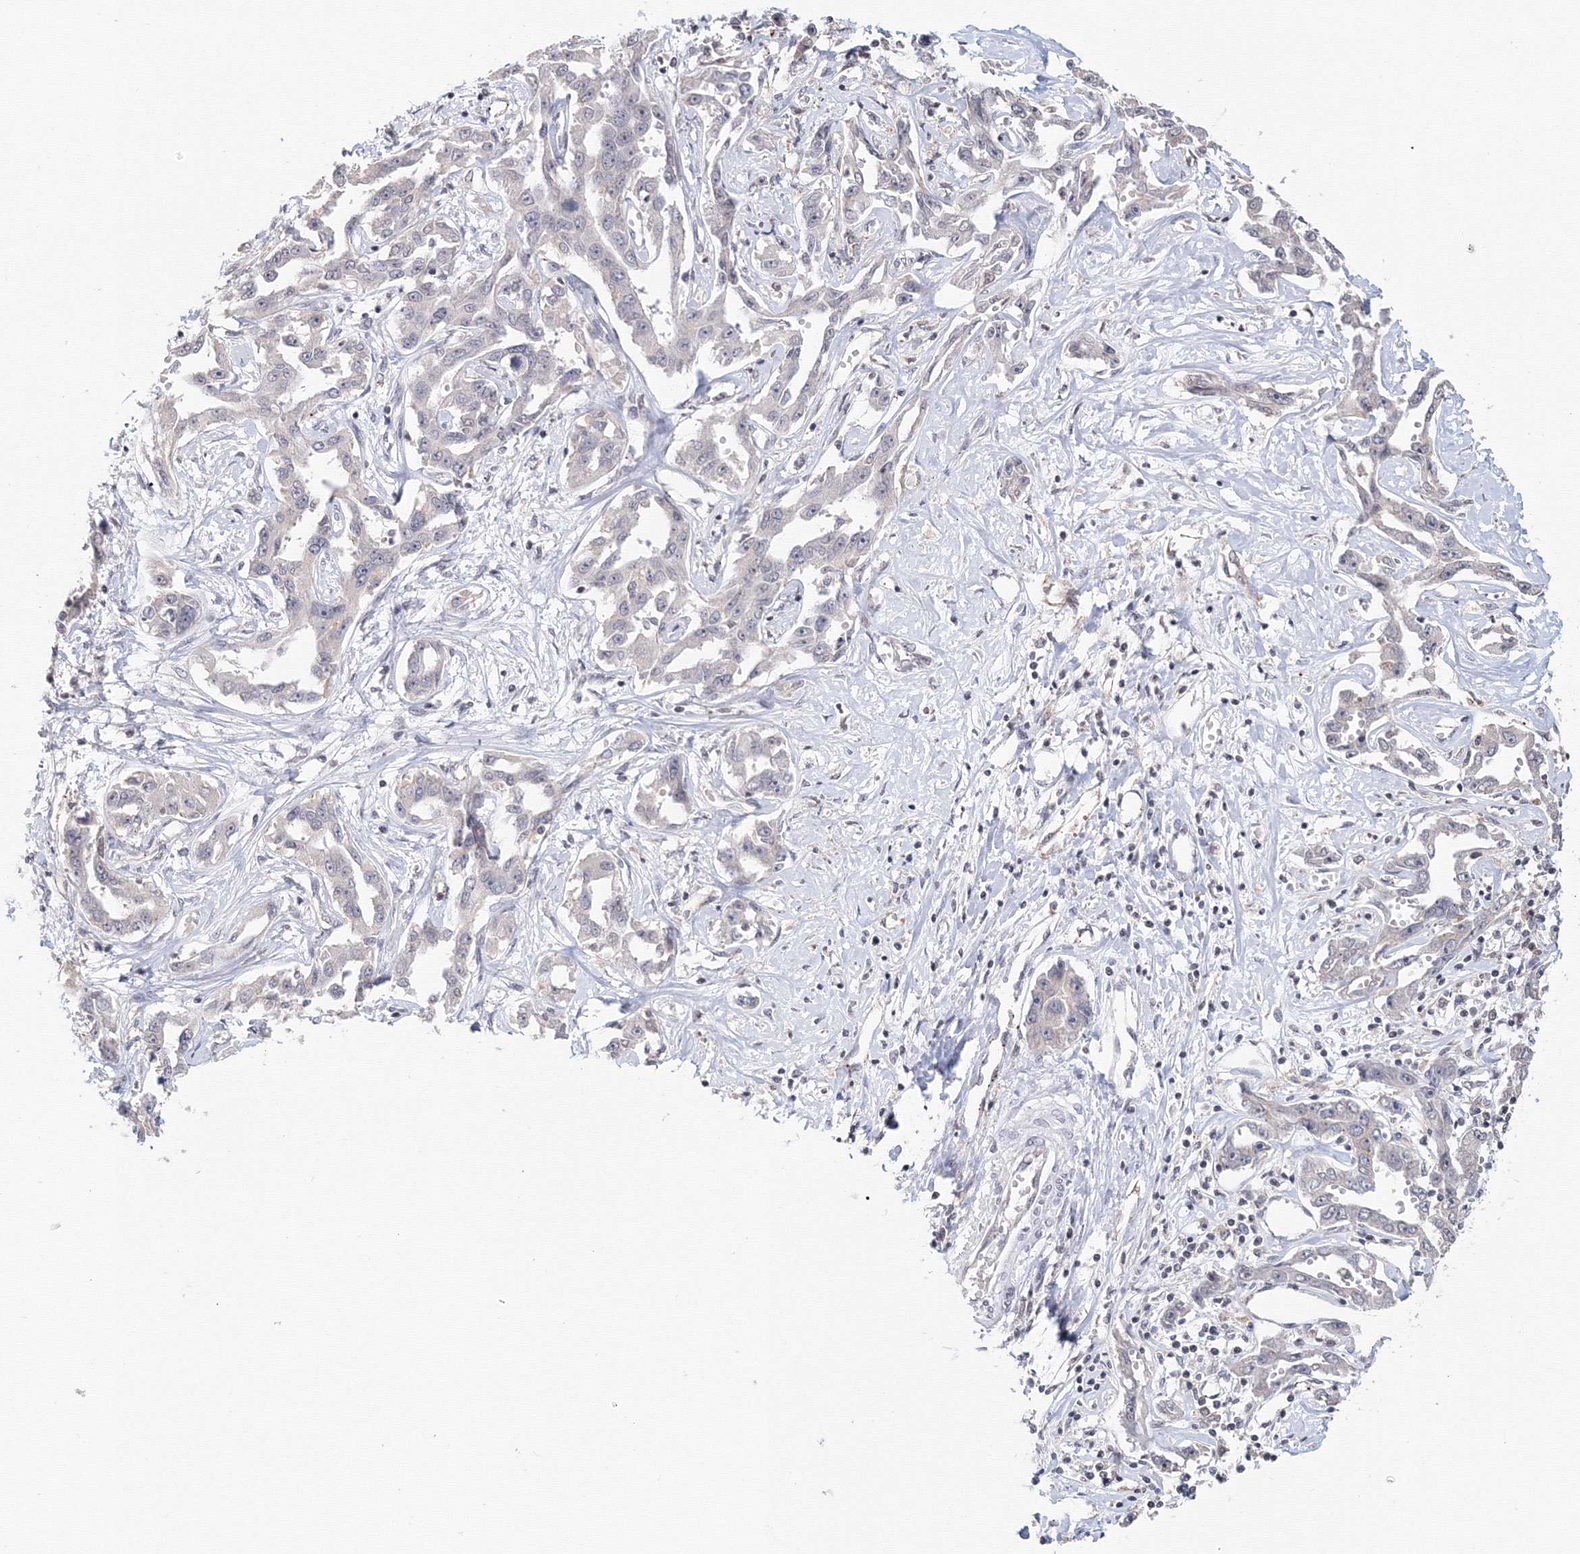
{"staining": {"intensity": "negative", "quantity": "none", "location": "none"}, "tissue": "liver cancer", "cell_type": "Tumor cells", "image_type": "cancer", "snomed": [{"axis": "morphology", "description": "Cholangiocarcinoma"}, {"axis": "topography", "description": "Liver"}], "caption": "Immunohistochemistry histopathology image of neoplastic tissue: human cholangiocarcinoma (liver) stained with DAB reveals no significant protein positivity in tumor cells.", "gene": "SLC7A7", "patient": {"sex": "male", "age": 59}}